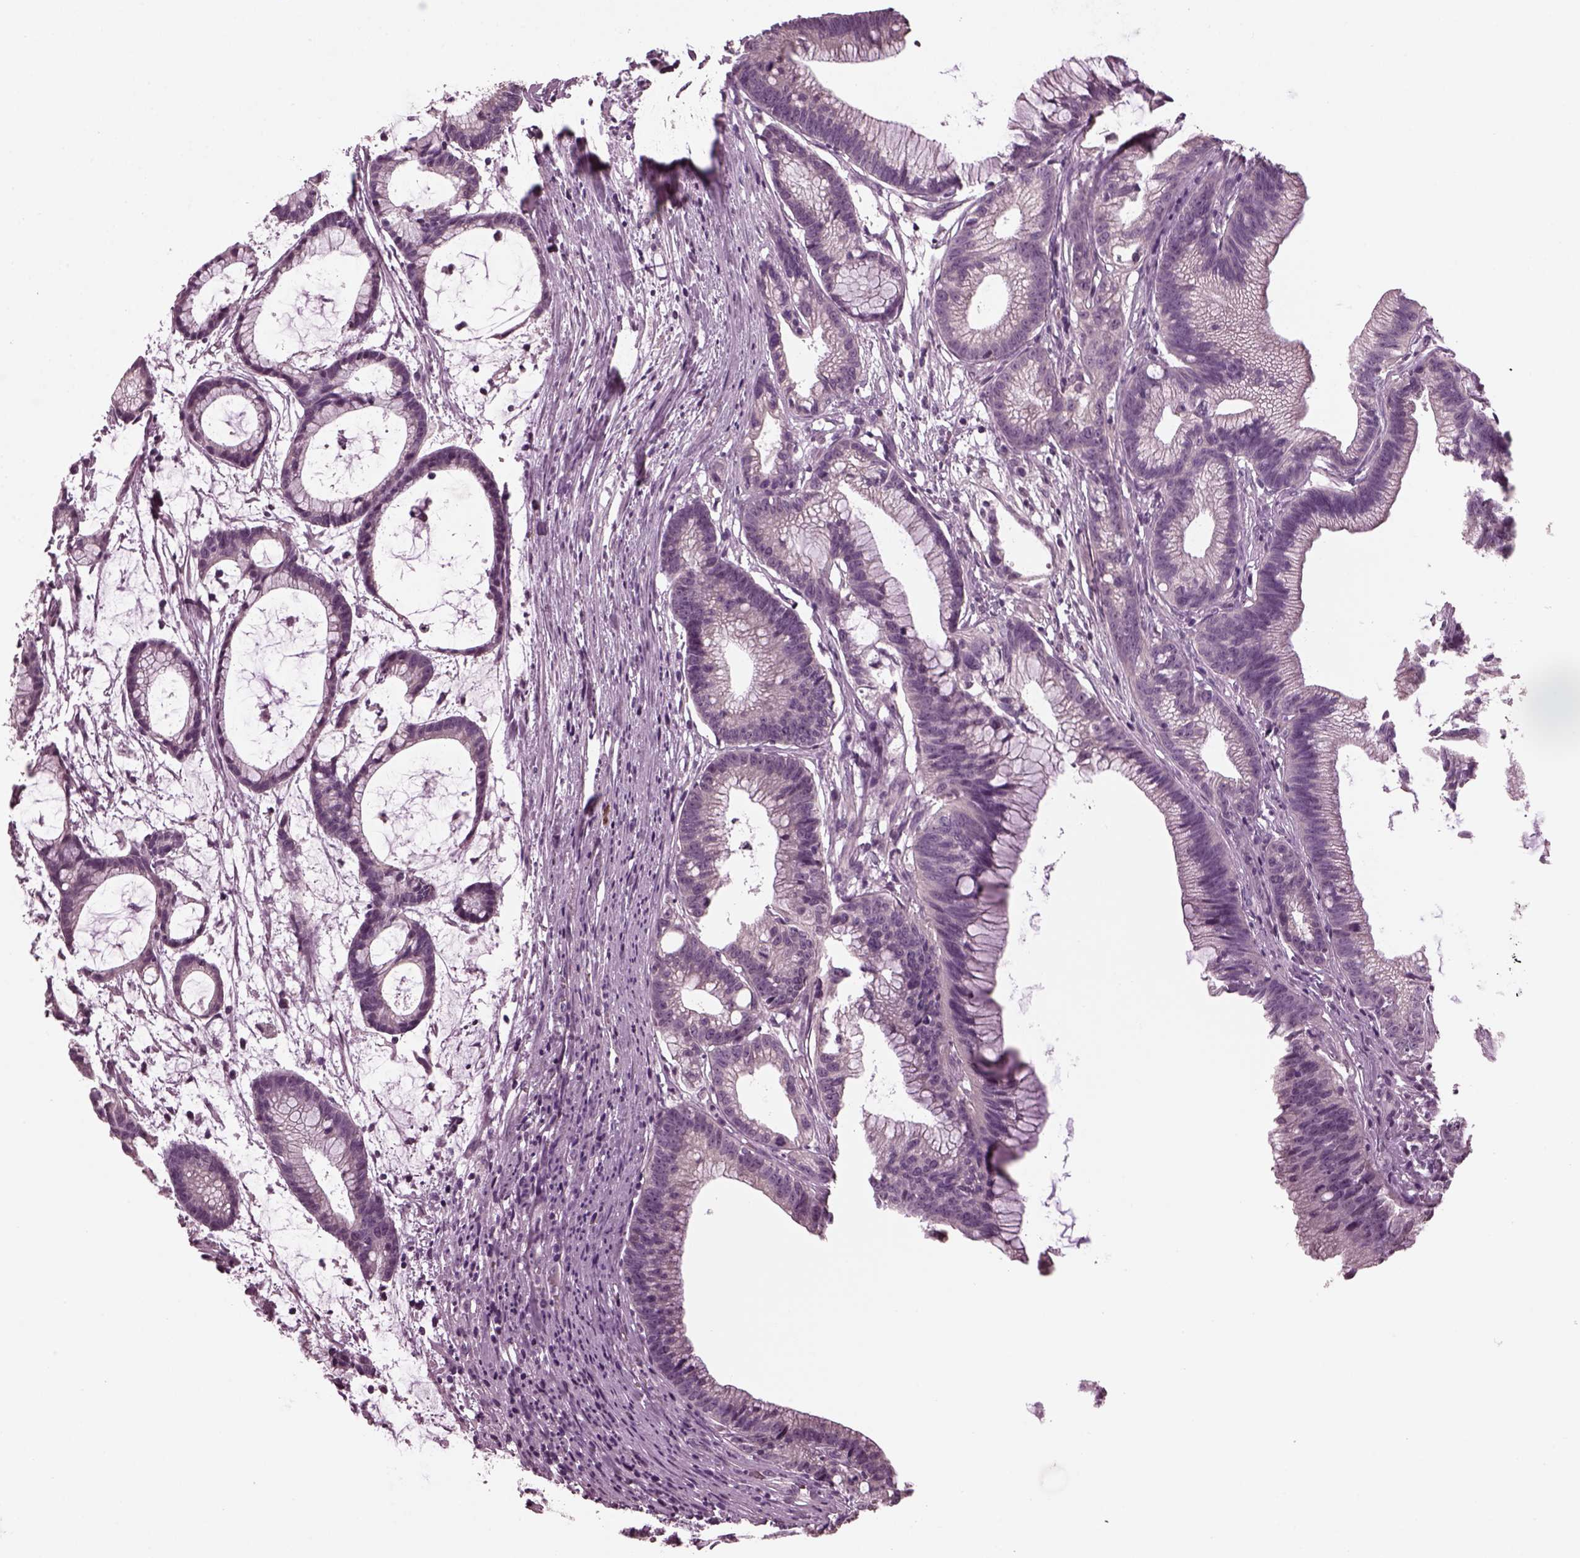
{"staining": {"intensity": "negative", "quantity": "none", "location": "none"}, "tissue": "colorectal cancer", "cell_type": "Tumor cells", "image_type": "cancer", "snomed": [{"axis": "morphology", "description": "Adenocarcinoma, NOS"}, {"axis": "topography", "description": "Colon"}], "caption": "Immunohistochemistry micrograph of human colorectal cancer (adenocarcinoma) stained for a protein (brown), which reveals no expression in tumor cells. (DAB immunohistochemistry (IHC) visualized using brightfield microscopy, high magnification).", "gene": "CLCN4", "patient": {"sex": "female", "age": 78}}